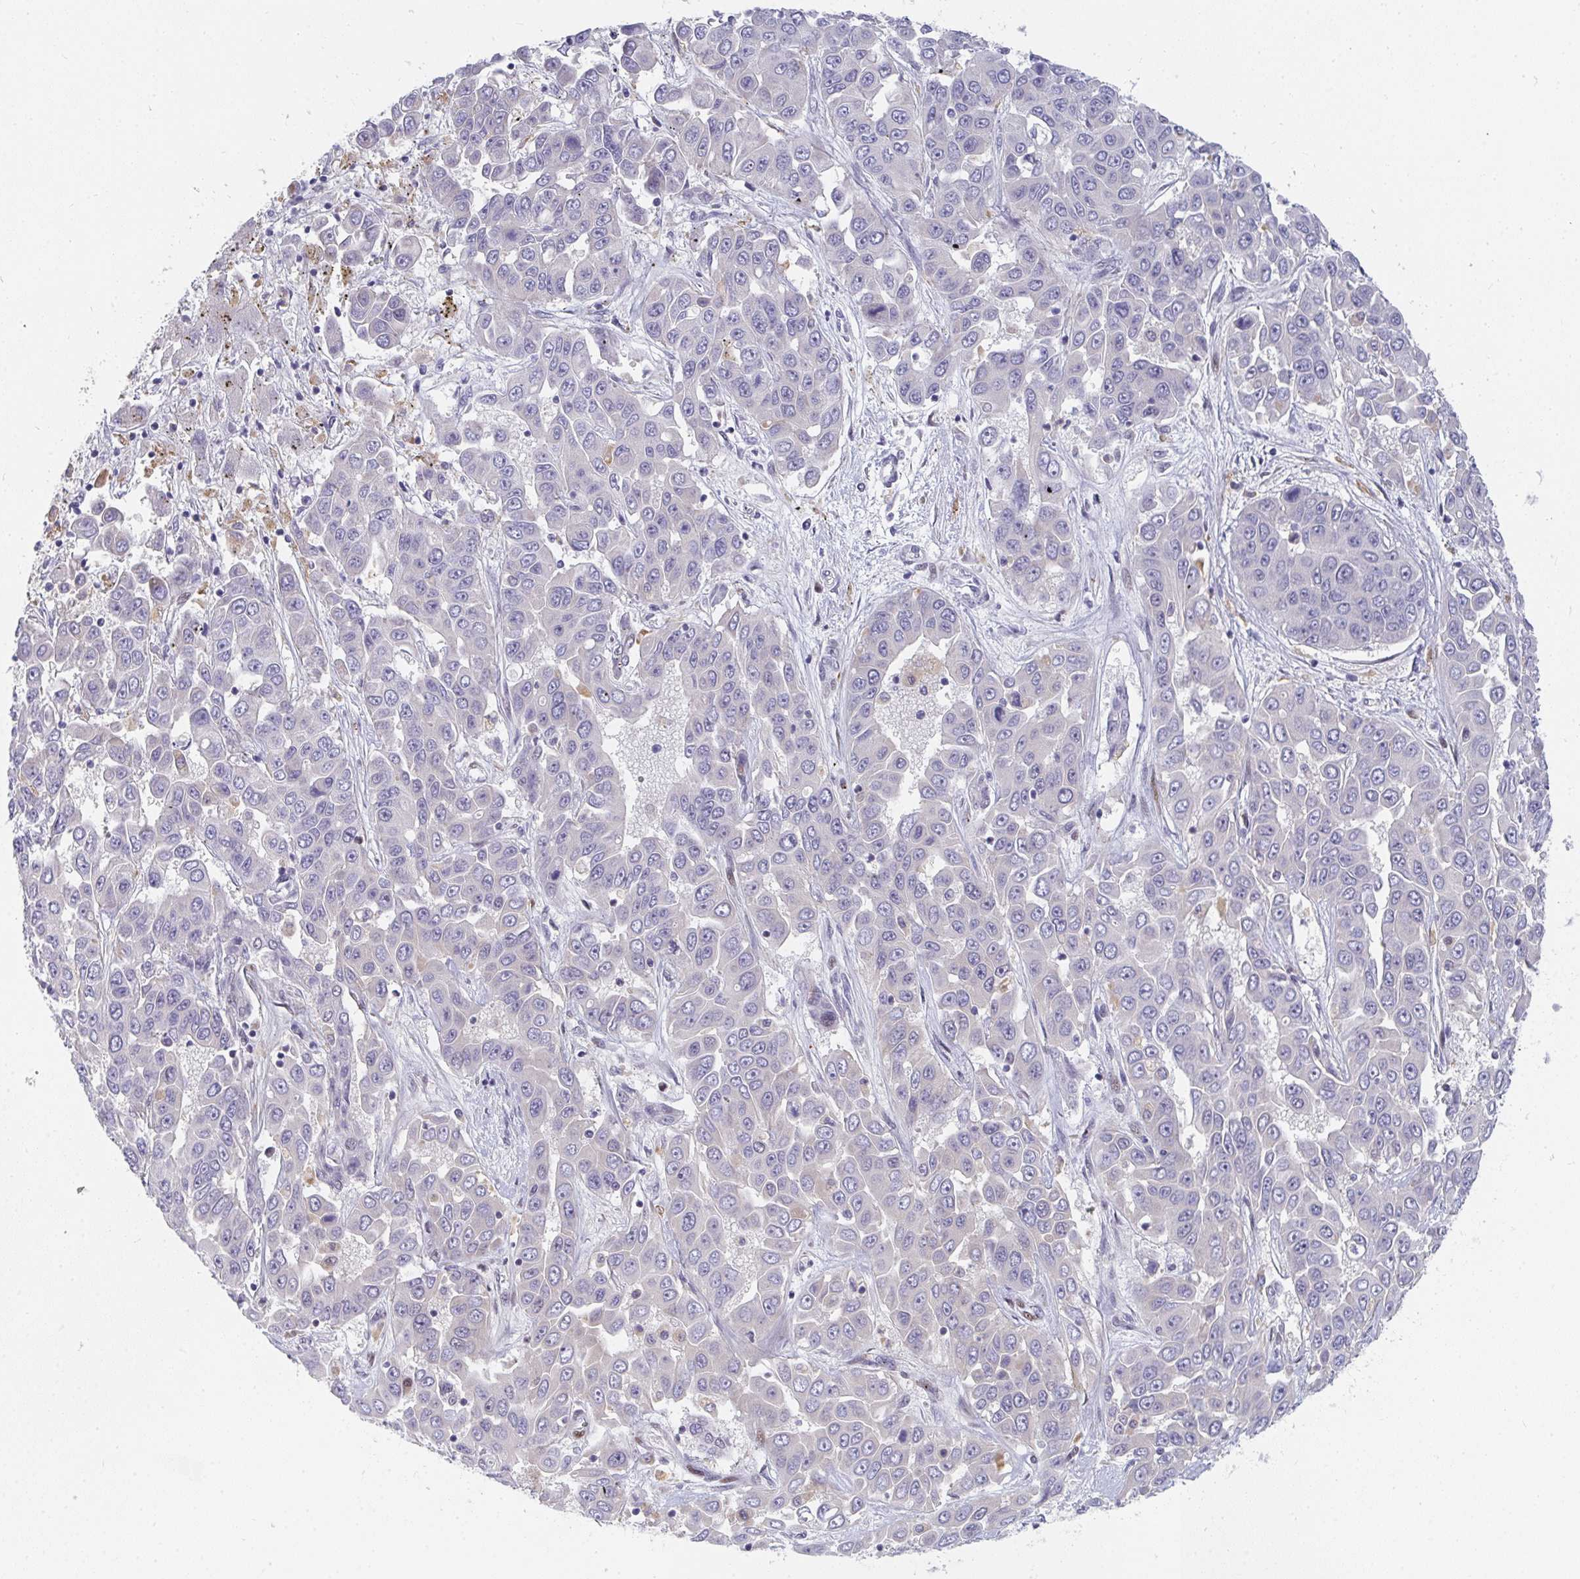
{"staining": {"intensity": "negative", "quantity": "none", "location": "none"}, "tissue": "liver cancer", "cell_type": "Tumor cells", "image_type": "cancer", "snomed": [{"axis": "morphology", "description": "Cholangiocarcinoma"}, {"axis": "topography", "description": "Liver"}], "caption": "Human liver cancer (cholangiocarcinoma) stained for a protein using IHC displays no staining in tumor cells.", "gene": "ZIC3", "patient": {"sex": "female", "age": 52}}